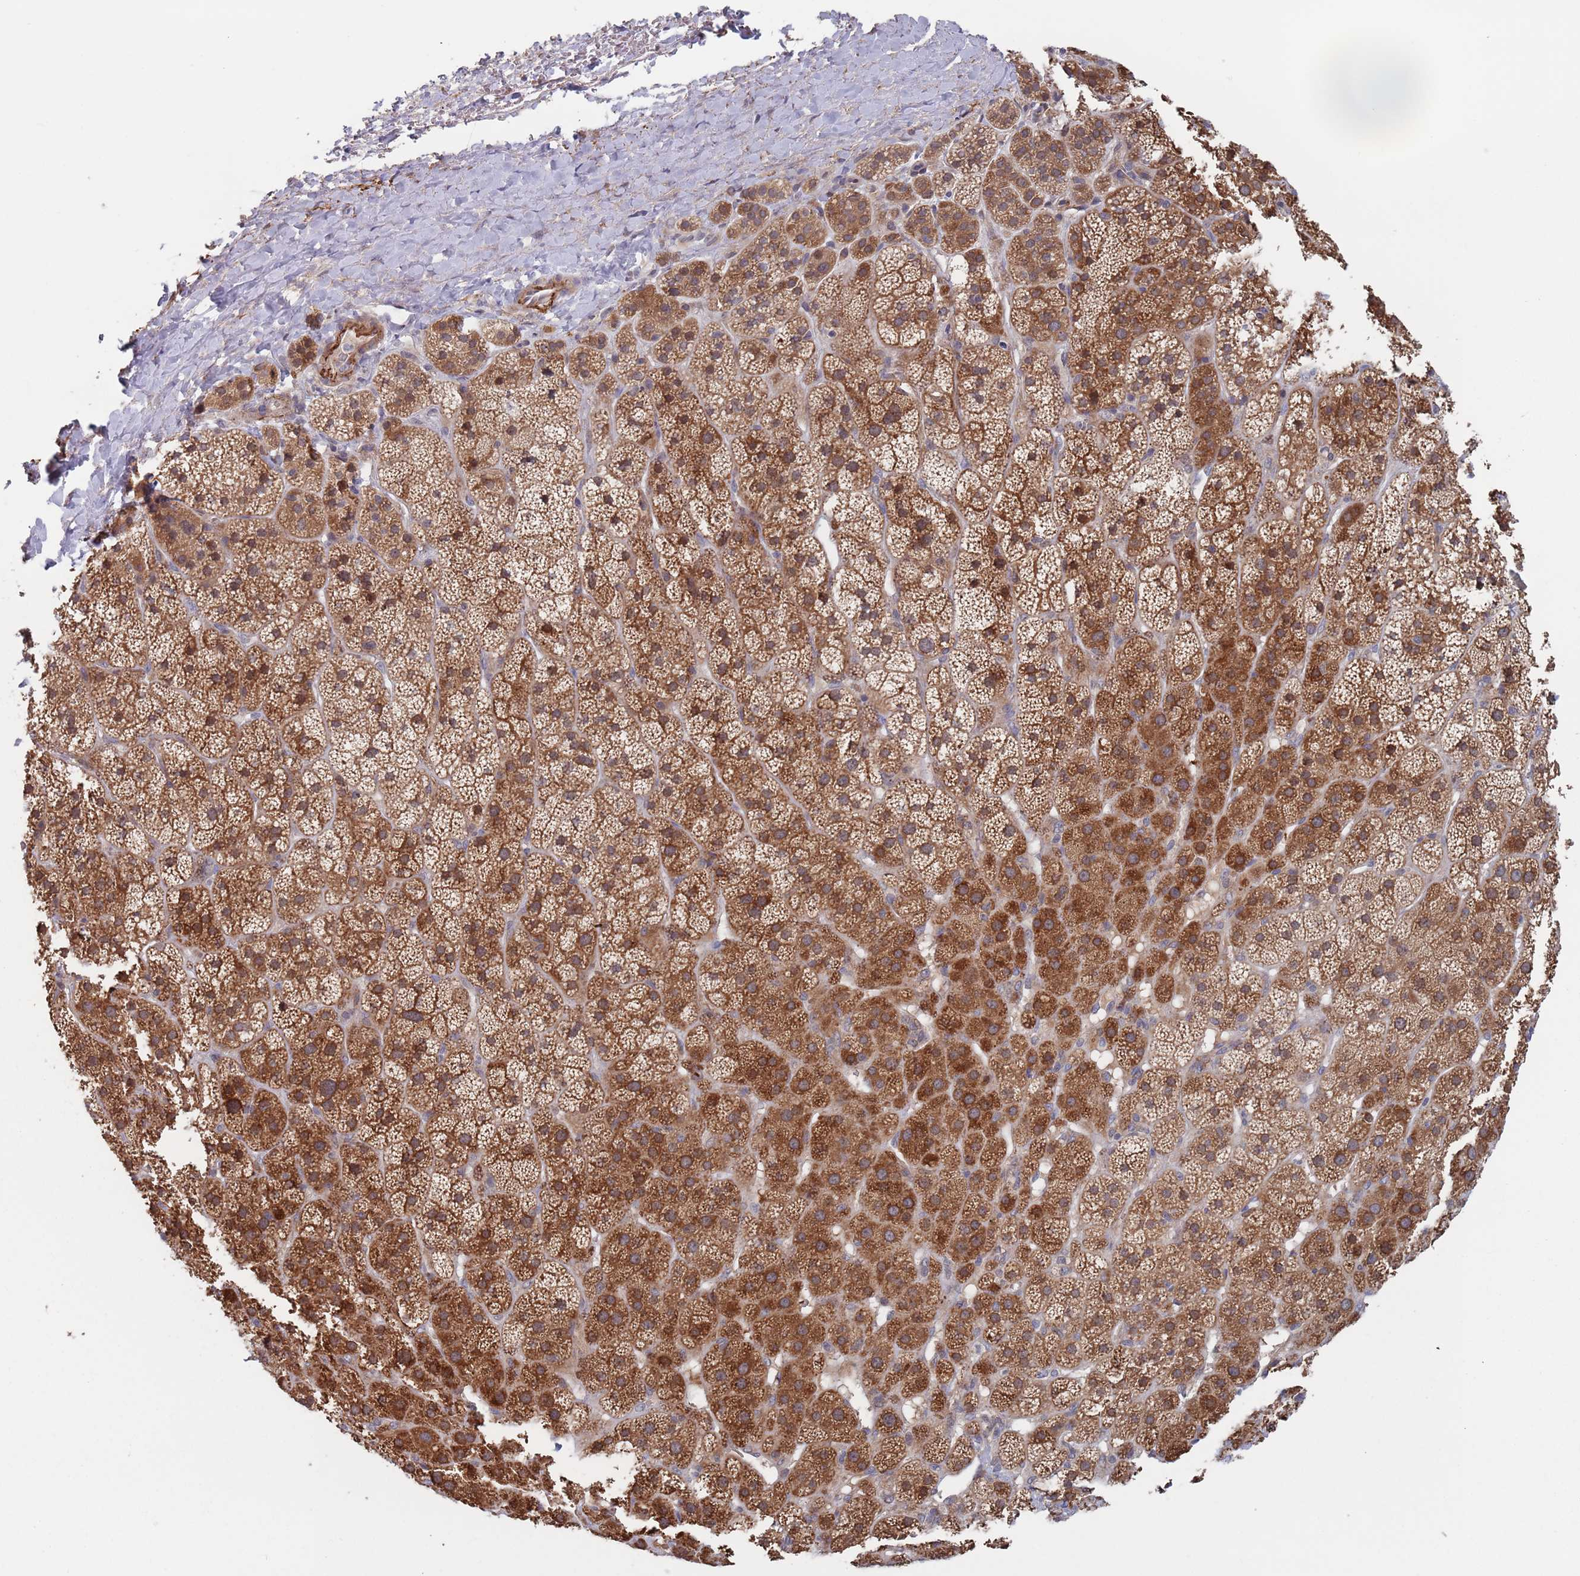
{"staining": {"intensity": "strong", "quantity": ">75%", "location": "cytoplasmic/membranous"}, "tissue": "adrenal gland", "cell_type": "Glandular cells", "image_type": "normal", "snomed": [{"axis": "morphology", "description": "Normal tissue, NOS"}, {"axis": "topography", "description": "Adrenal gland"}], "caption": "Immunohistochemistry (IHC) micrograph of normal adrenal gland: human adrenal gland stained using immunohistochemistry (IHC) reveals high levels of strong protein expression localized specifically in the cytoplasmic/membranous of glandular cells, appearing as a cytoplasmic/membranous brown color.", "gene": "ZNF140", "patient": {"sex": "female", "age": 70}}